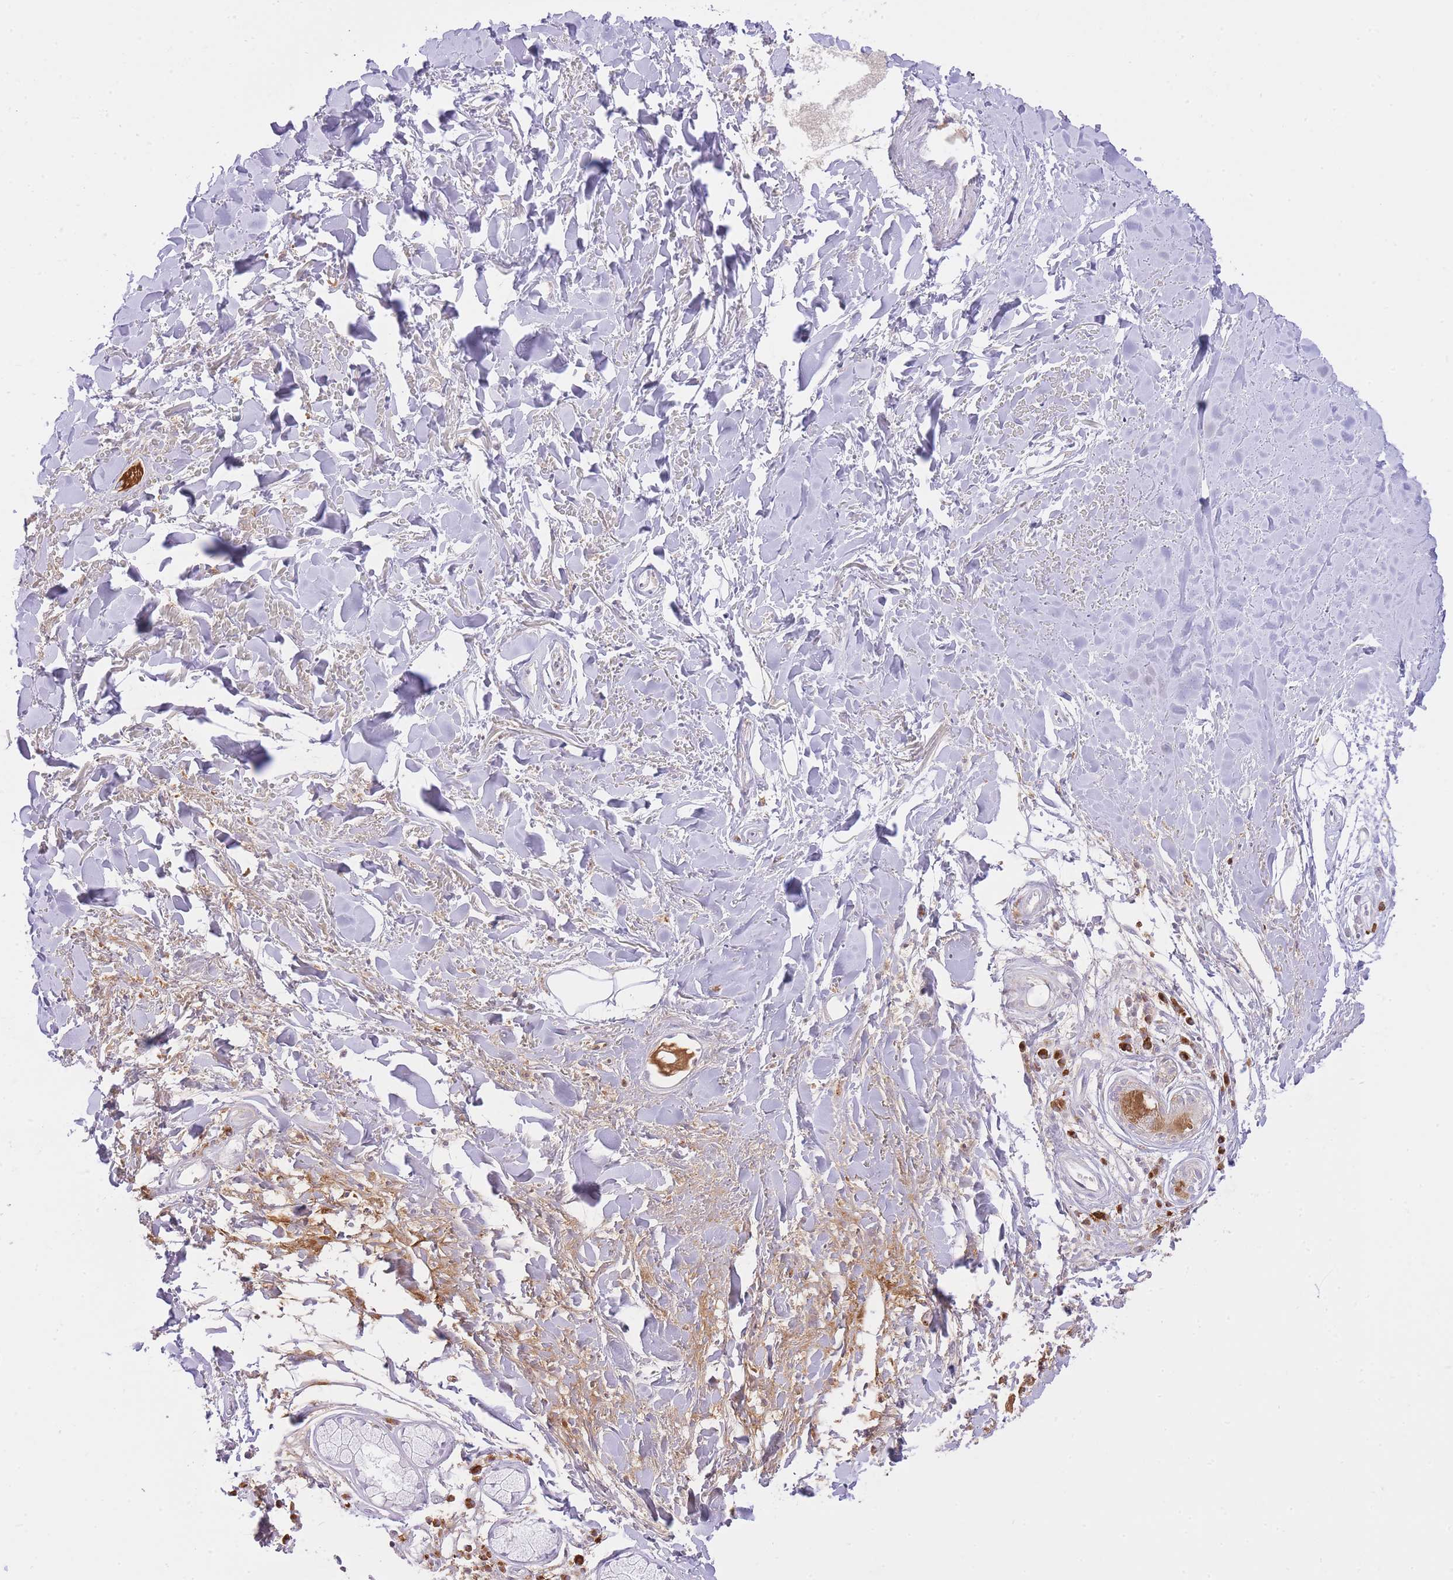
{"staining": {"intensity": "moderate", "quantity": "25%-75%", "location": "cytoplasmic/membranous"}, "tissue": "adipose tissue", "cell_type": "Adipocytes", "image_type": "normal", "snomed": [{"axis": "morphology", "description": "Normal tissue, NOS"}, {"axis": "topography", "description": "Cartilage tissue"}], "caption": "An immunohistochemistry (IHC) histopathology image of normal tissue is shown. Protein staining in brown shows moderate cytoplasmic/membranous positivity in adipose tissue within adipocytes. (IHC, brightfield microscopy, high magnification).", "gene": "PREP", "patient": {"sex": "male", "age": 57}}